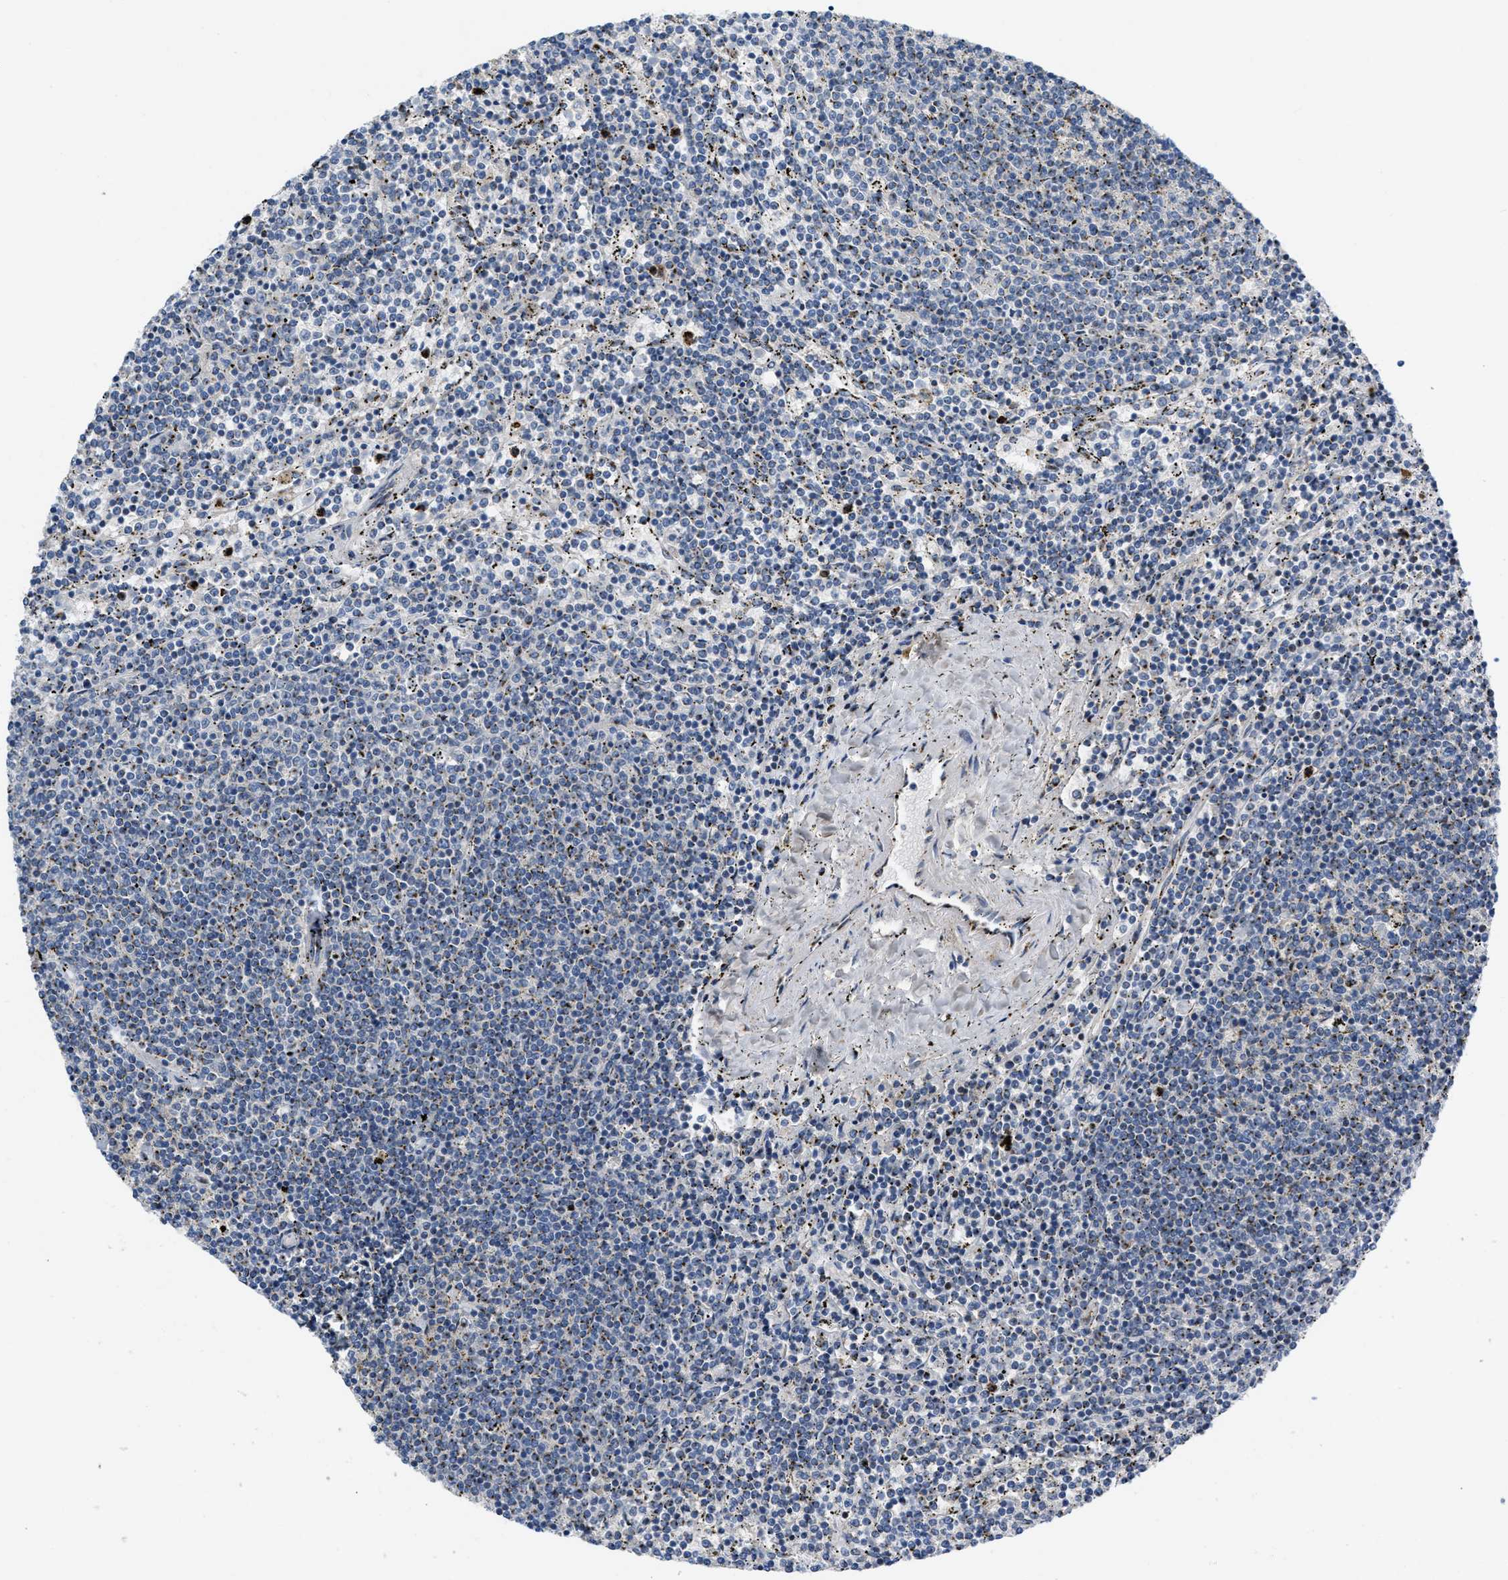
{"staining": {"intensity": "moderate", "quantity": "25%-75%", "location": "cytoplasmic/membranous"}, "tissue": "lymphoma", "cell_type": "Tumor cells", "image_type": "cancer", "snomed": [{"axis": "morphology", "description": "Malignant lymphoma, non-Hodgkin's type, Low grade"}, {"axis": "topography", "description": "Spleen"}], "caption": "A brown stain labels moderate cytoplasmic/membranous staining of a protein in low-grade malignant lymphoma, non-Hodgkin's type tumor cells. Nuclei are stained in blue.", "gene": "ZNF70", "patient": {"sex": "female", "age": 50}}